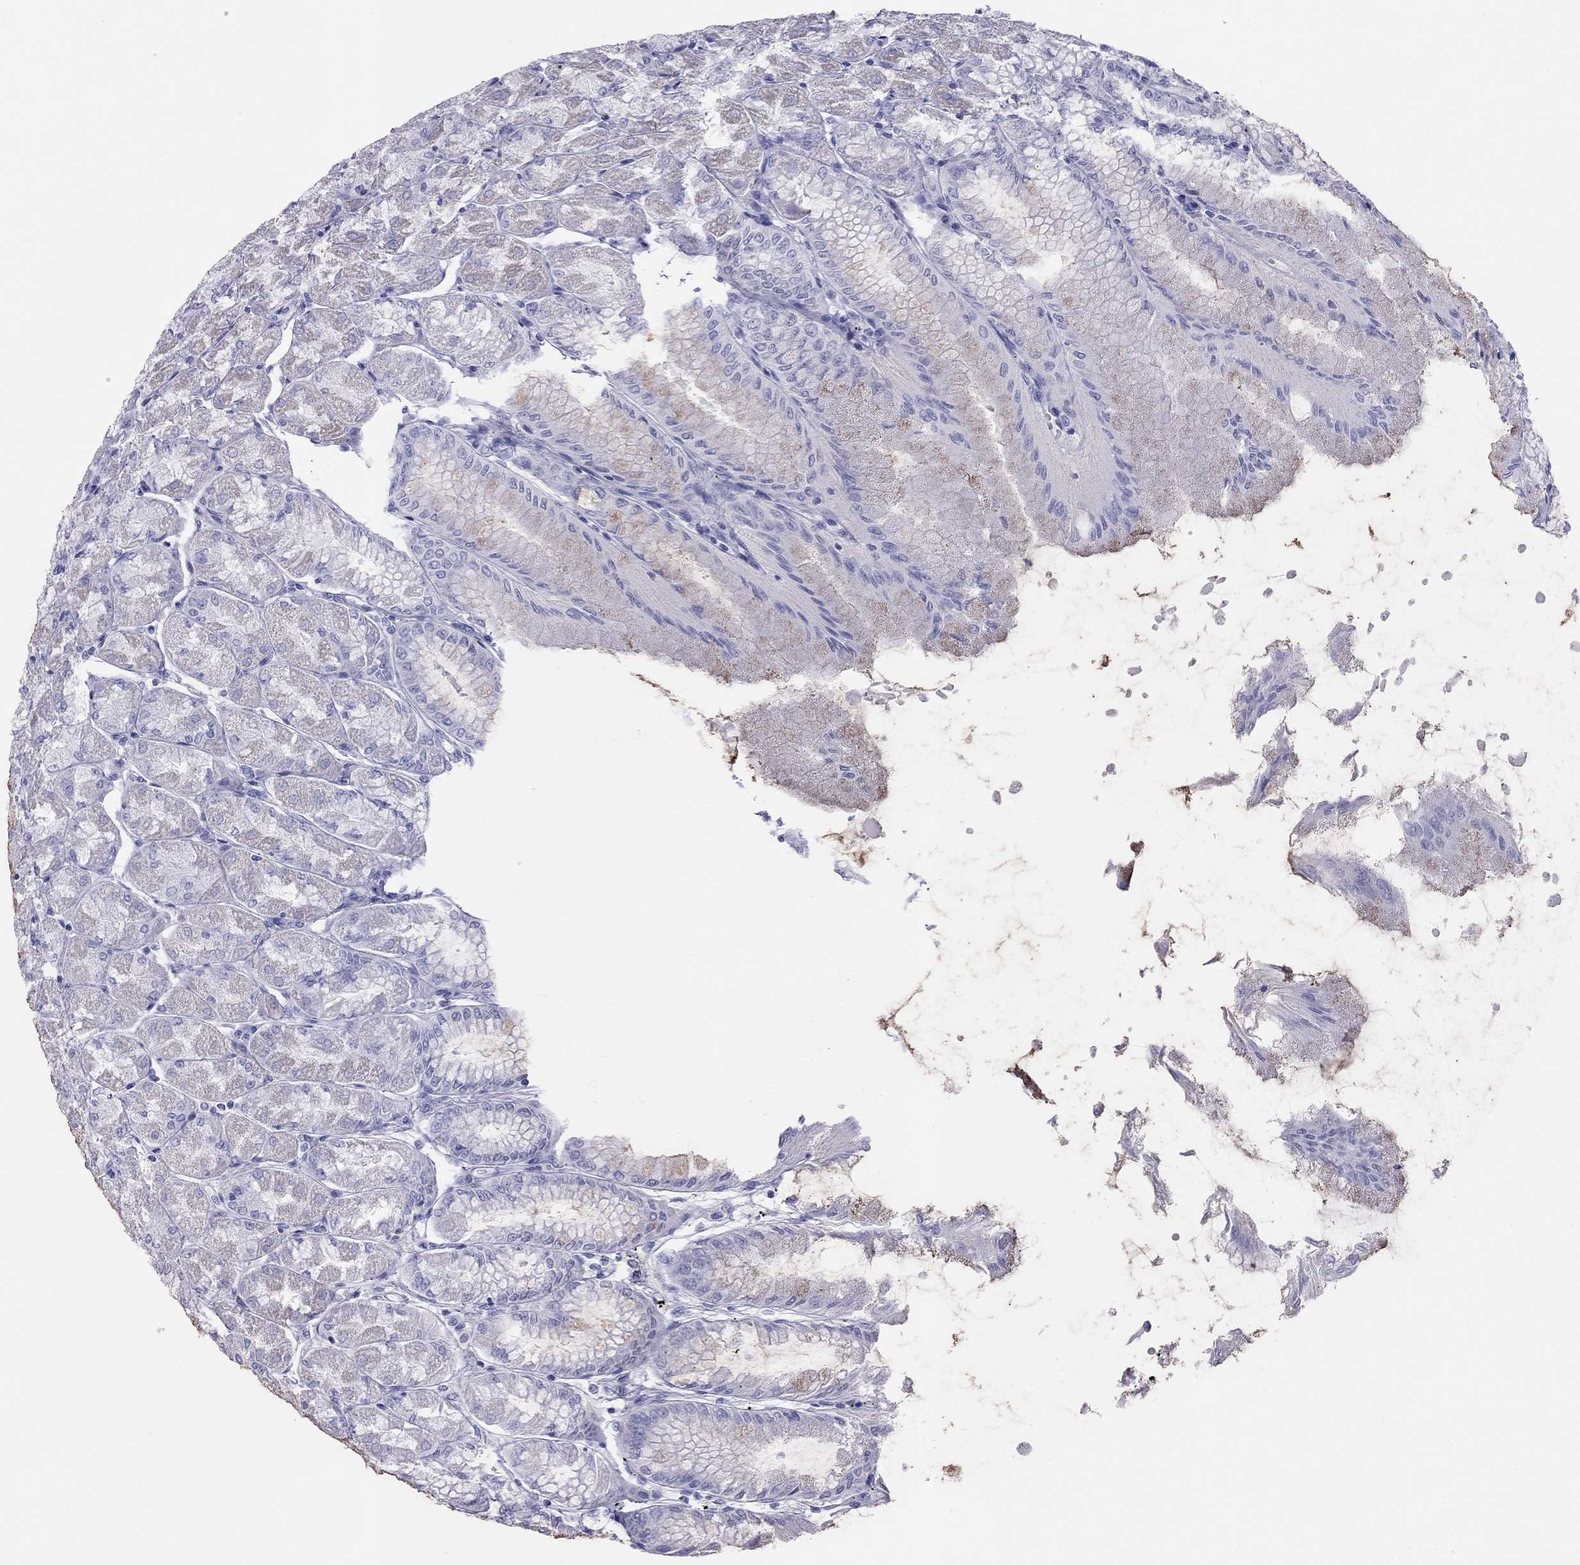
{"staining": {"intensity": "moderate", "quantity": "<25%", "location": "cytoplasmic/membranous"}, "tissue": "stomach", "cell_type": "Glandular cells", "image_type": "normal", "snomed": [{"axis": "morphology", "description": "Normal tissue, NOS"}, {"axis": "topography", "description": "Stomach, upper"}], "caption": "Brown immunohistochemical staining in normal stomach demonstrates moderate cytoplasmic/membranous positivity in about <25% of glandular cells.", "gene": "TRPM3", "patient": {"sex": "male", "age": 60}}